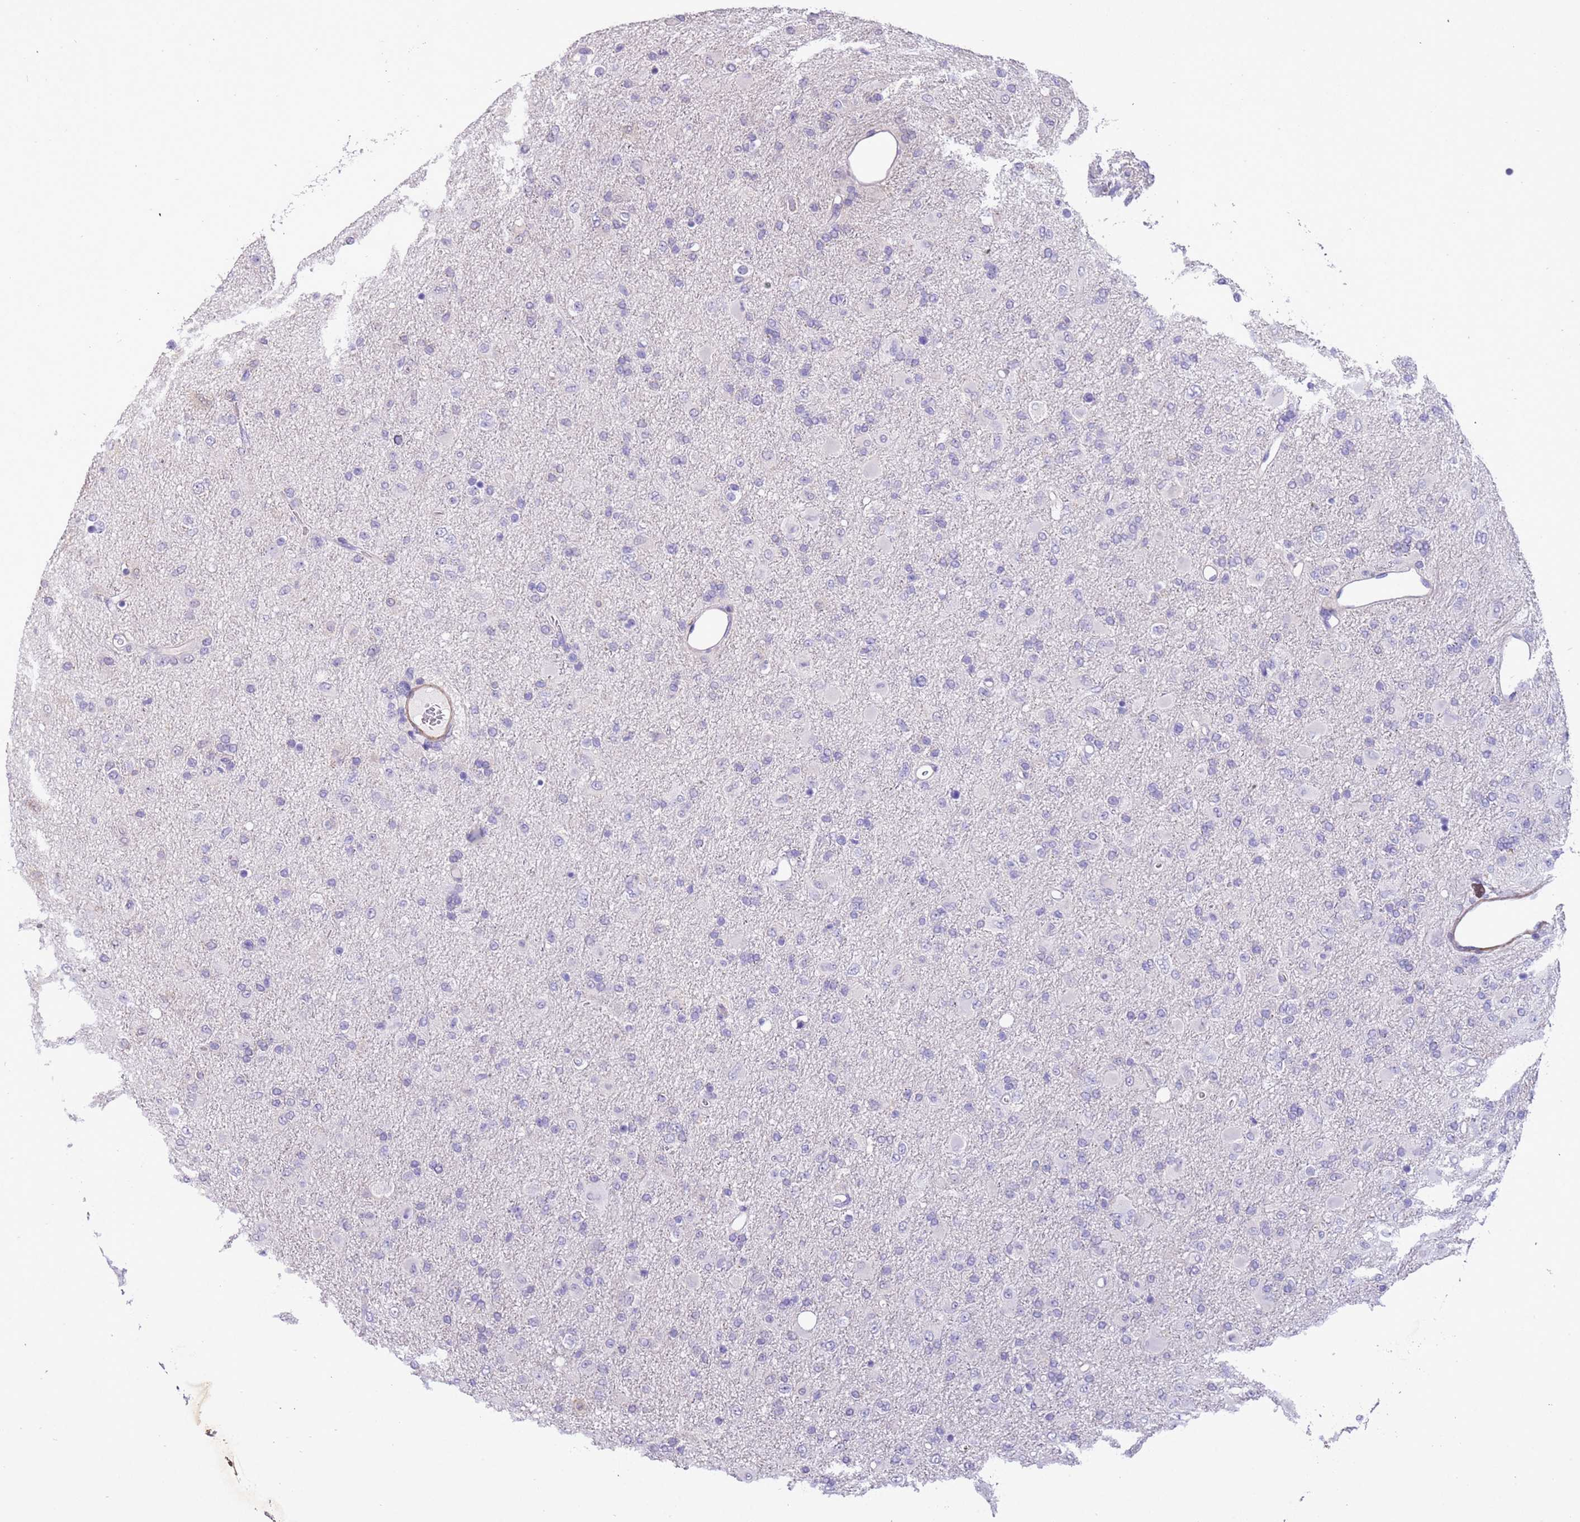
{"staining": {"intensity": "negative", "quantity": "none", "location": "none"}, "tissue": "glioma", "cell_type": "Tumor cells", "image_type": "cancer", "snomed": [{"axis": "morphology", "description": "Glioma, malignant, Low grade"}, {"axis": "topography", "description": "Brain"}], "caption": "Immunohistochemistry histopathology image of neoplastic tissue: human glioma stained with DAB reveals no significant protein expression in tumor cells.", "gene": "PCGF2", "patient": {"sex": "male", "age": 65}}